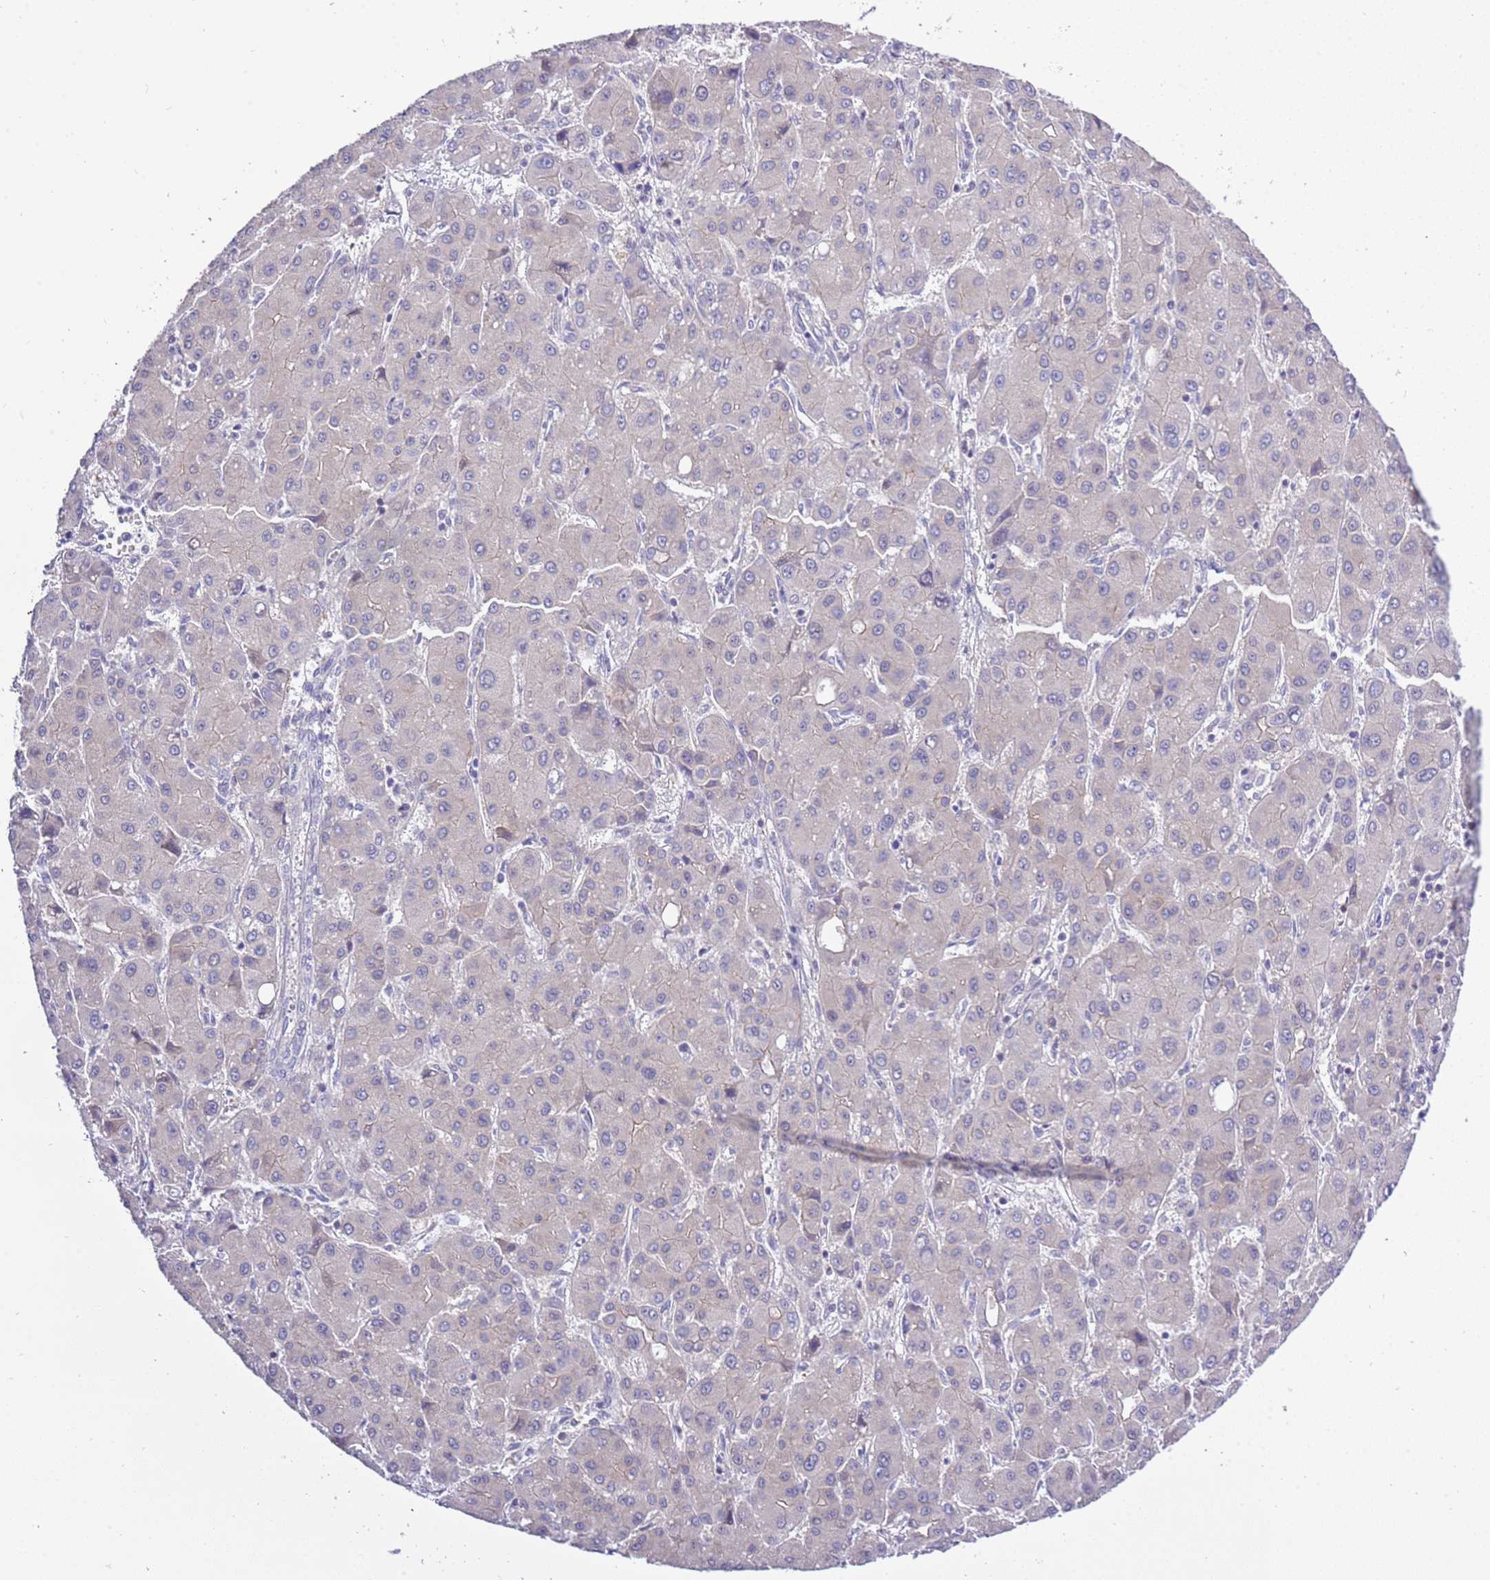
{"staining": {"intensity": "negative", "quantity": "none", "location": "none"}, "tissue": "liver cancer", "cell_type": "Tumor cells", "image_type": "cancer", "snomed": [{"axis": "morphology", "description": "Carcinoma, Hepatocellular, NOS"}, {"axis": "topography", "description": "Liver"}], "caption": "DAB (3,3'-diaminobenzidine) immunohistochemical staining of human hepatocellular carcinoma (liver) shows no significant positivity in tumor cells.", "gene": "STIP1", "patient": {"sex": "male", "age": 55}}